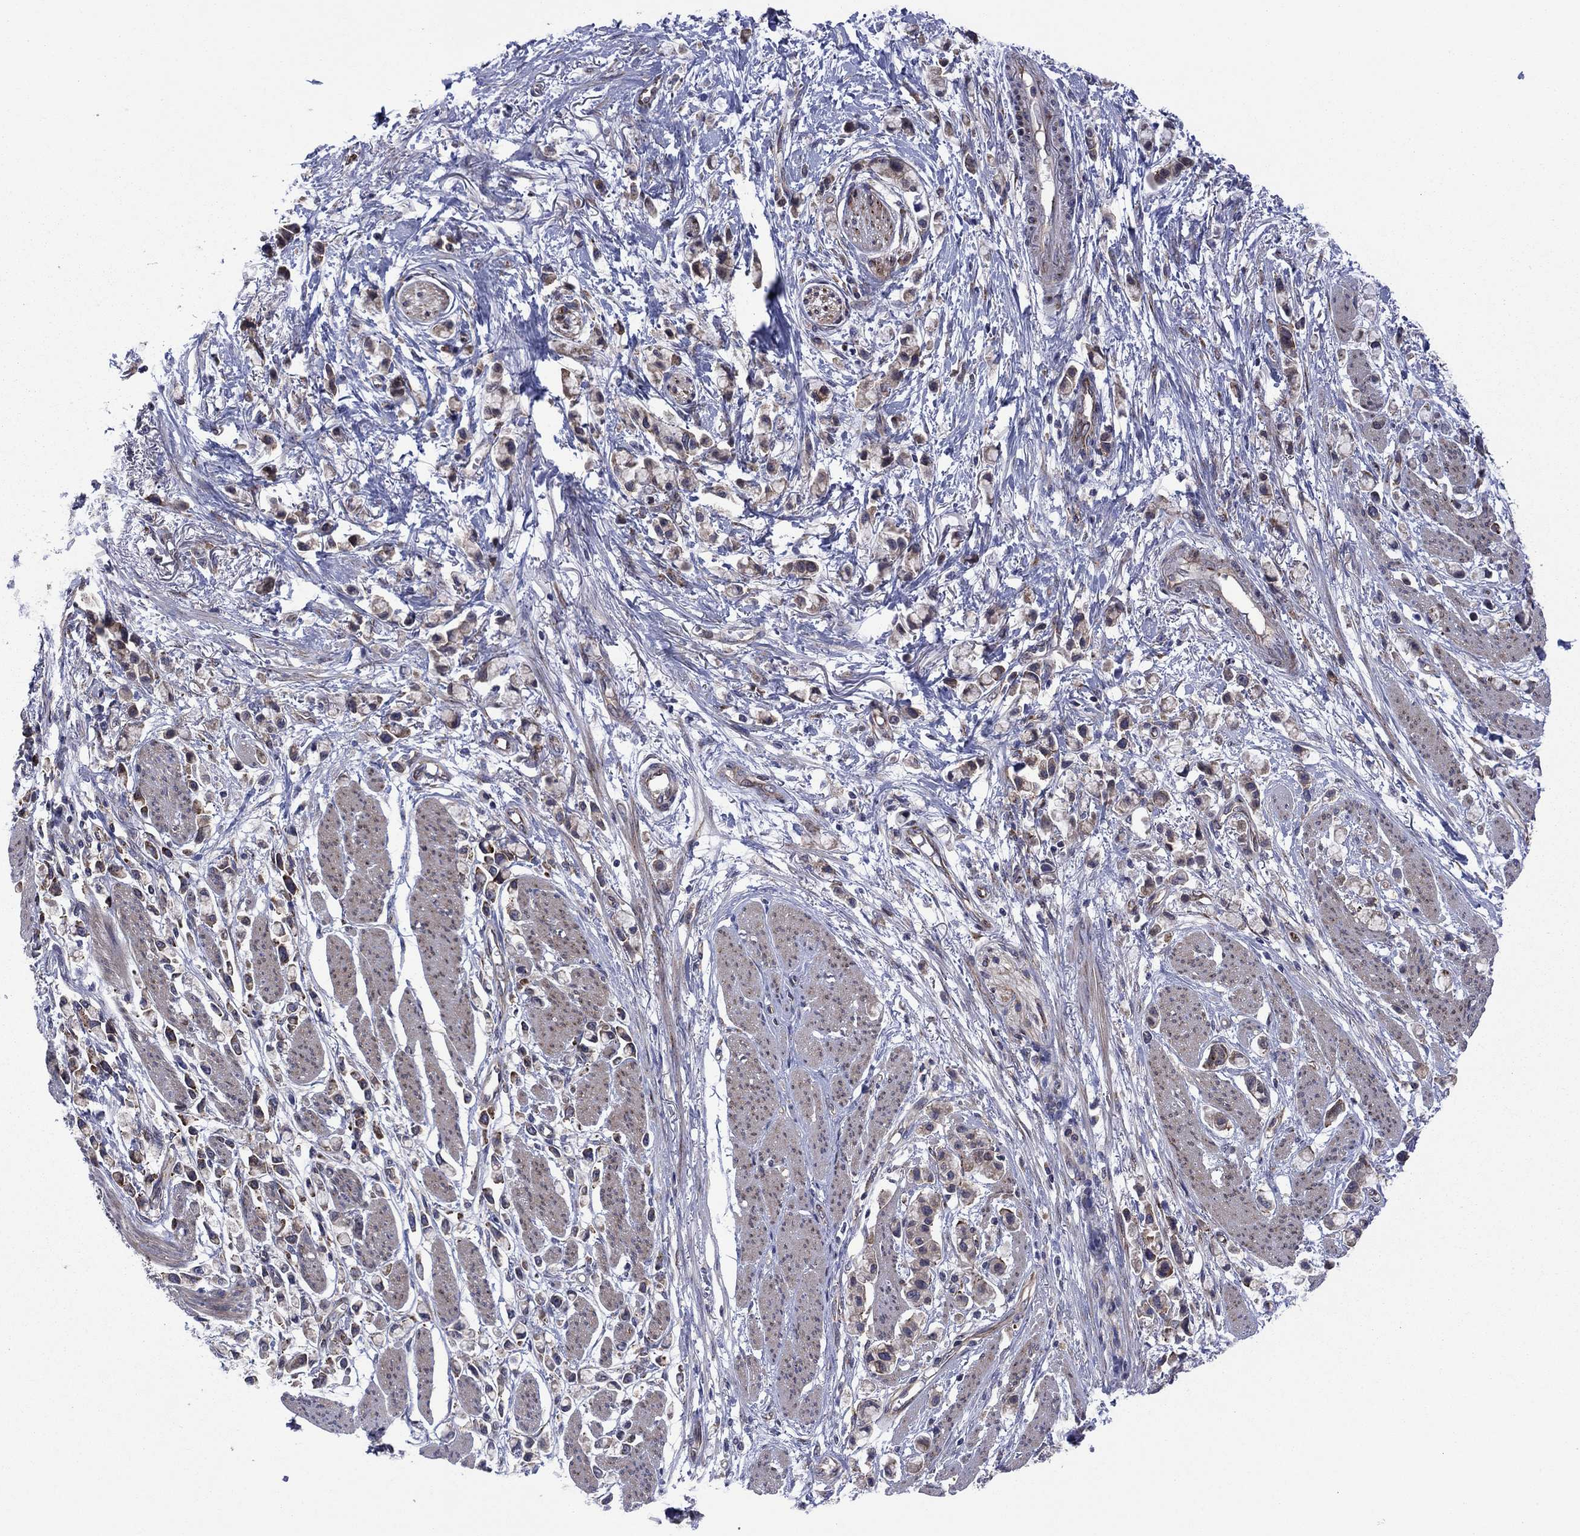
{"staining": {"intensity": "weak", "quantity": "25%-75%", "location": "cytoplasmic/membranous"}, "tissue": "stomach cancer", "cell_type": "Tumor cells", "image_type": "cancer", "snomed": [{"axis": "morphology", "description": "Adenocarcinoma, NOS"}, {"axis": "topography", "description": "Stomach"}], "caption": "Immunohistochemistry (DAB) staining of human stomach cancer (adenocarcinoma) reveals weak cytoplasmic/membranous protein staining in about 25%-75% of tumor cells.", "gene": "GPR155", "patient": {"sex": "female", "age": 81}}